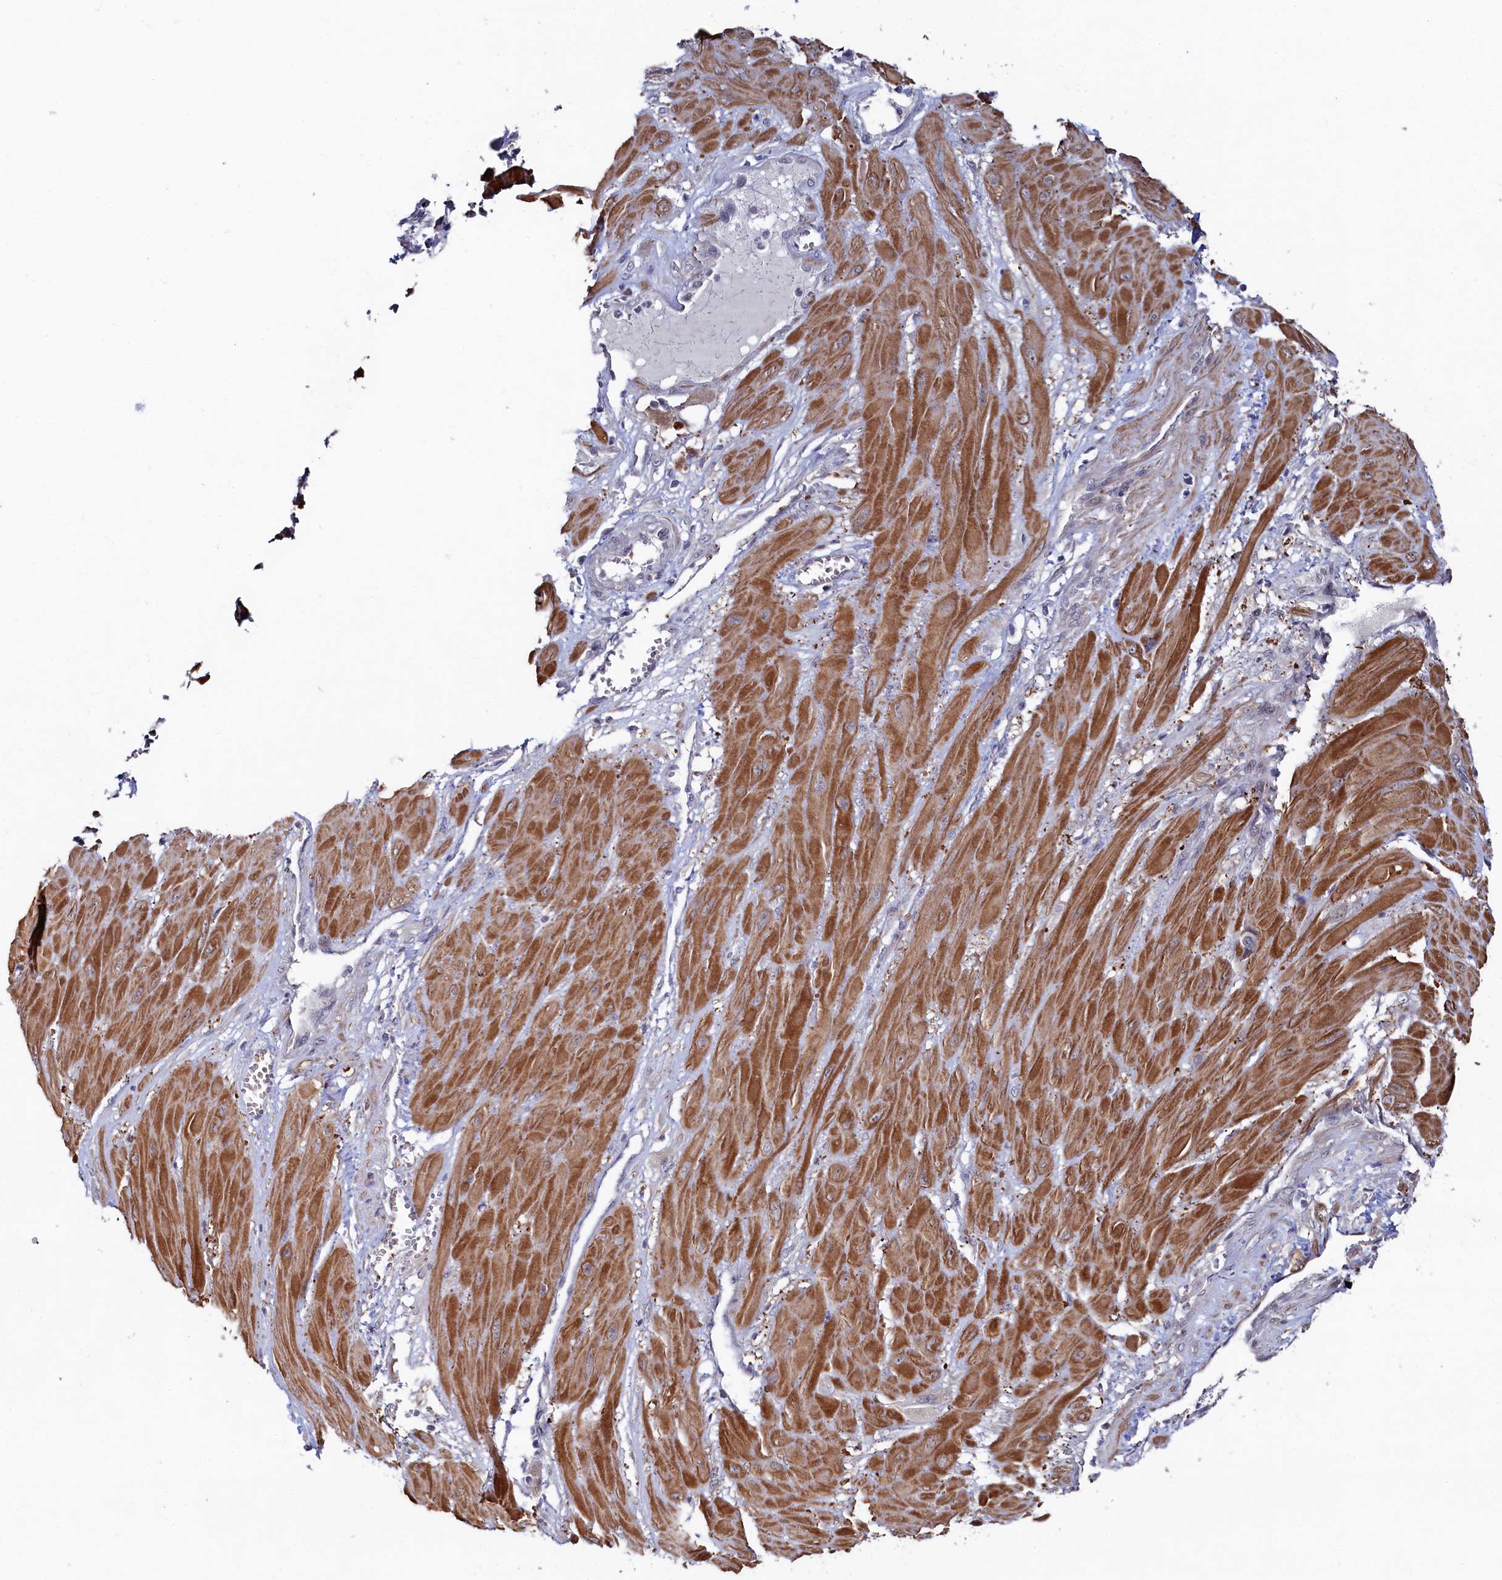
{"staining": {"intensity": "negative", "quantity": "none", "location": "none"}, "tissue": "cervical cancer", "cell_type": "Tumor cells", "image_type": "cancer", "snomed": [{"axis": "morphology", "description": "Squamous cell carcinoma, NOS"}, {"axis": "topography", "description": "Cervix"}], "caption": "Protein analysis of cervical cancer displays no significant staining in tumor cells.", "gene": "TIGD4", "patient": {"sex": "female", "age": 34}}